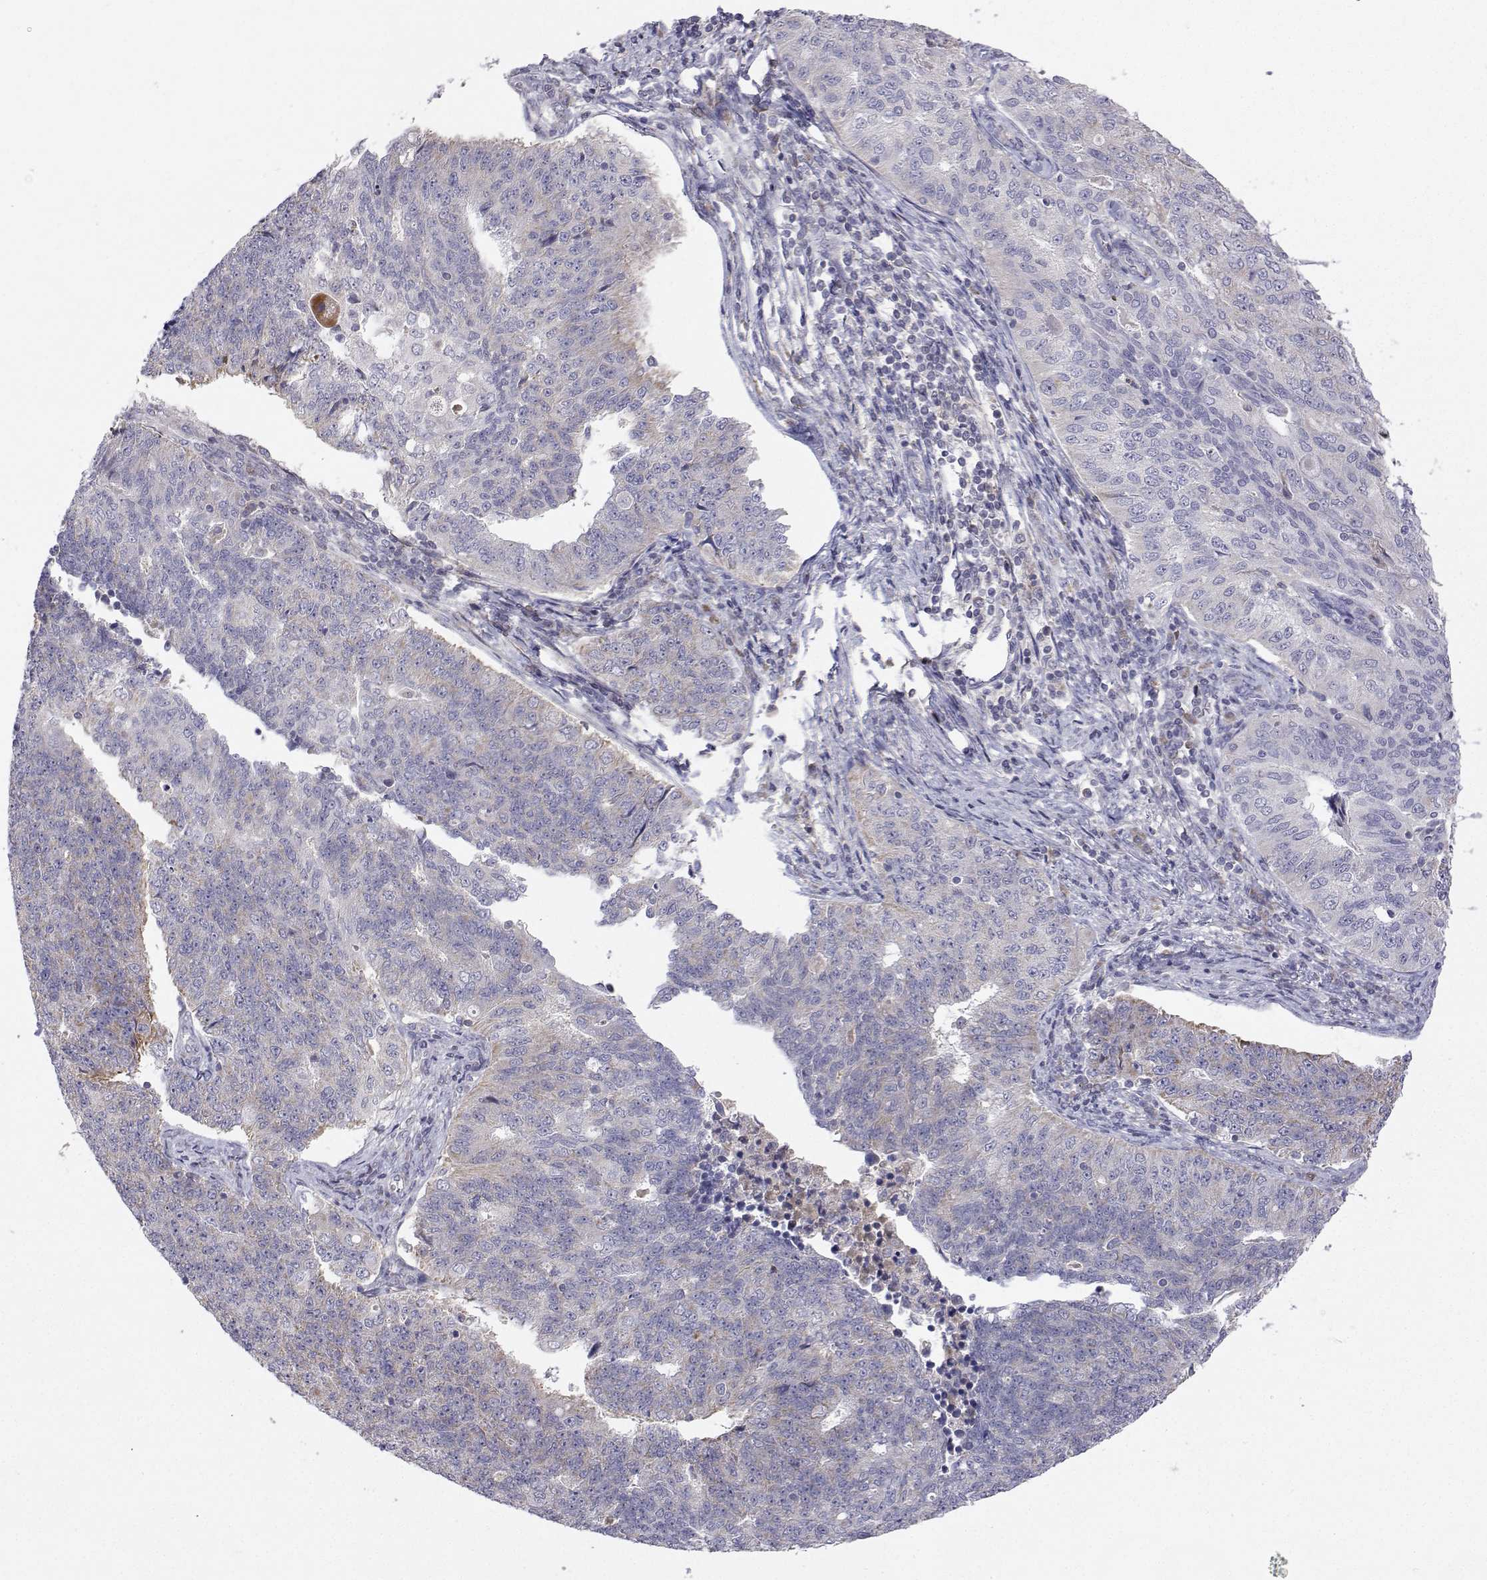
{"staining": {"intensity": "negative", "quantity": "none", "location": "none"}, "tissue": "endometrial cancer", "cell_type": "Tumor cells", "image_type": "cancer", "snomed": [{"axis": "morphology", "description": "Adenocarcinoma, NOS"}, {"axis": "topography", "description": "Endometrium"}], "caption": "Tumor cells show no significant protein staining in endometrial cancer. (Stains: DAB immunohistochemistry (IHC) with hematoxylin counter stain, Microscopy: brightfield microscopy at high magnification).", "gene": "MRPL3", "patient": {"sex": "female", "age": 43}}